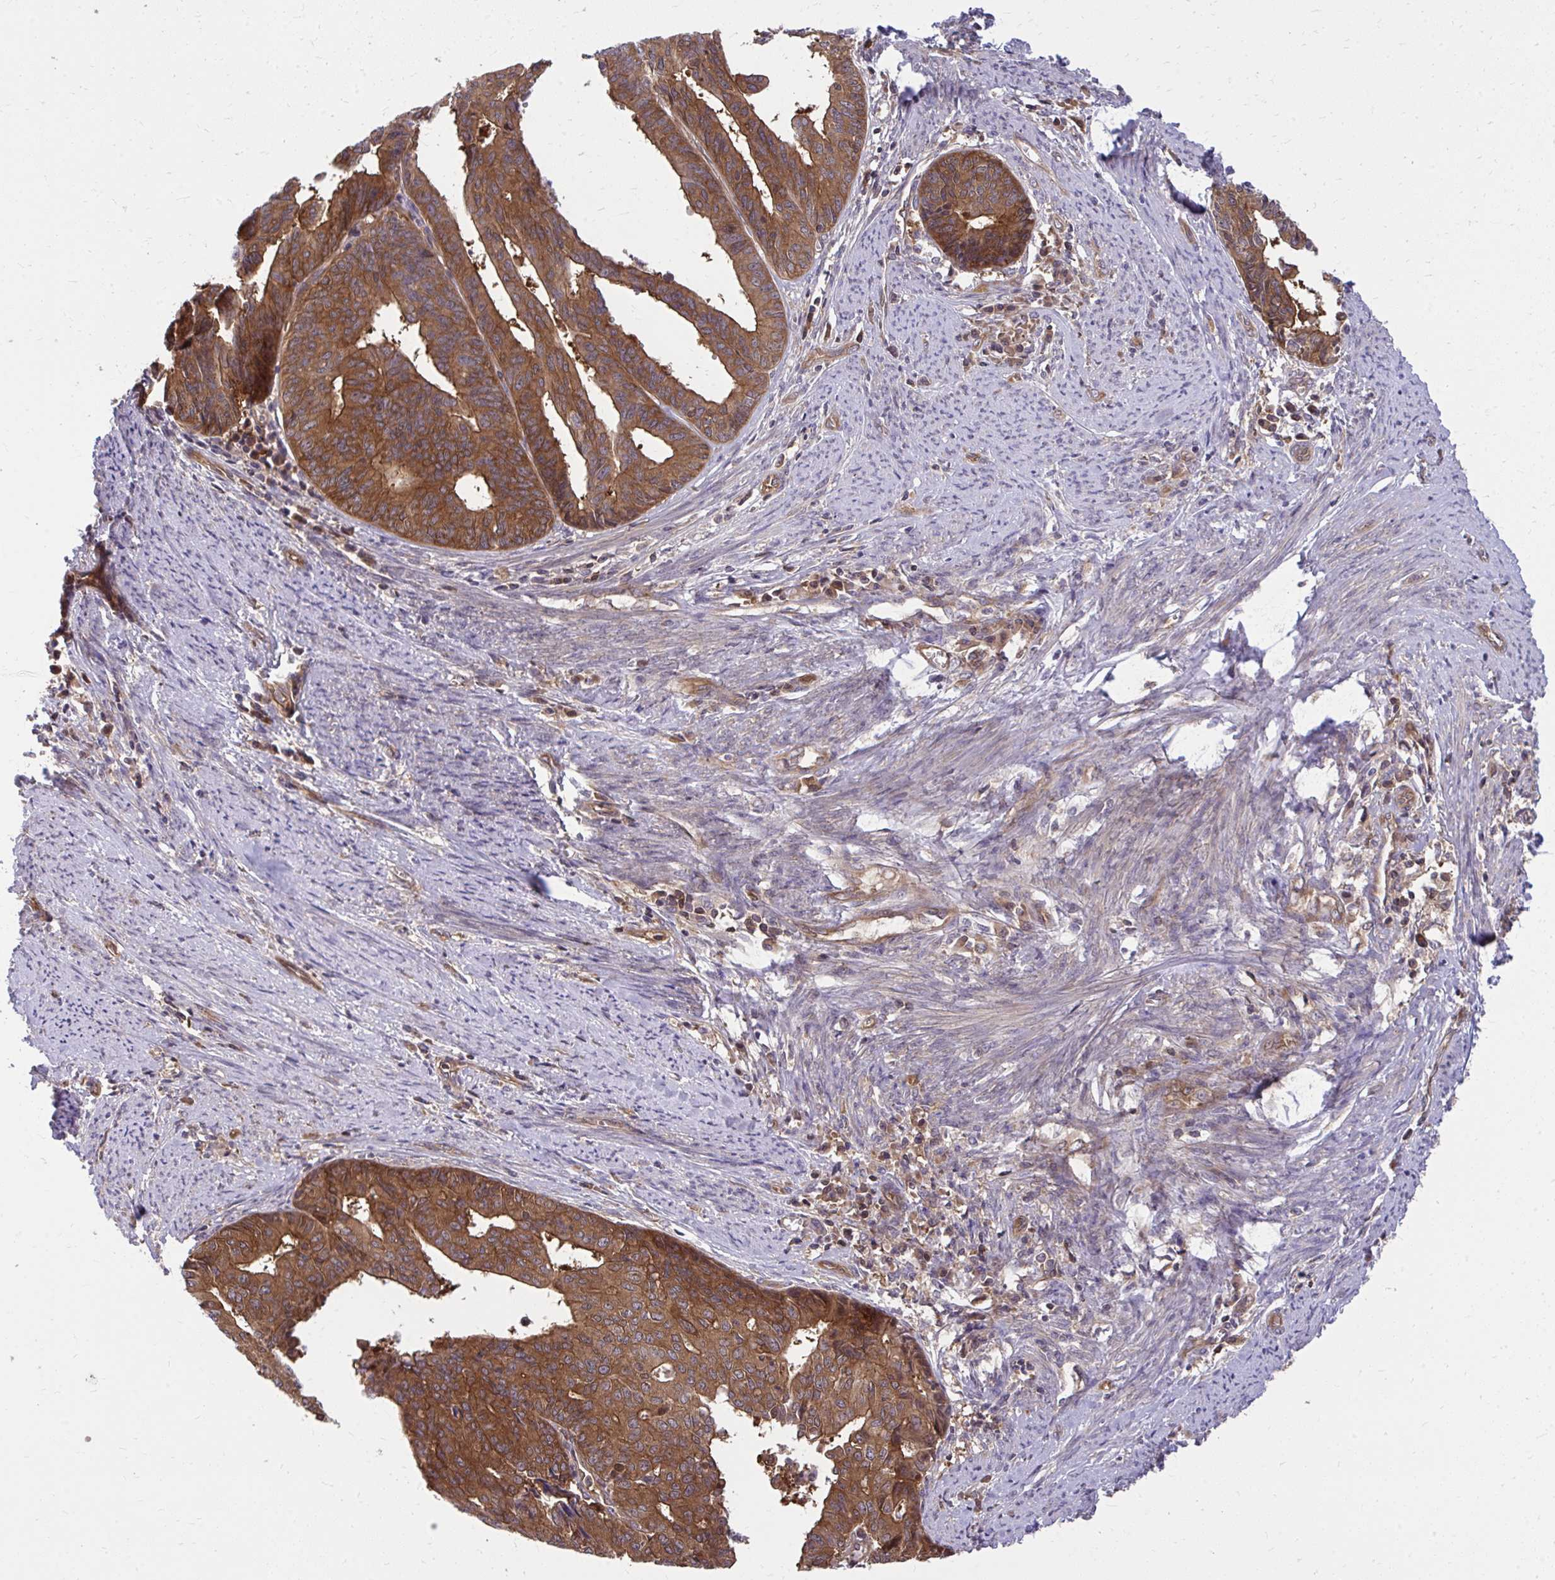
{"staining": {"intensity": "strong", "quantity": ">75%", "location": "cytoplasmic/membranous"}, "tissue": "endometrial cancer", "cell_type": "Tumor cells", "image_type": "cancer", "snomed": [{"axis": "morphology", "description": "Adenocarcinoma, NOS"}, {"axis": "topography", "description": "Endometrium"}], "caption": "DAB (3,3'-diaminobenzidine) immunohistochemical staining of human endometrial cancer (adenocarcinoma) shows strong cytoplasmic/membranous protein positivity in approximately >75% of tumor cells.", "gene": "PPP5C", "patient": {"sex": "female", "age": 65}}